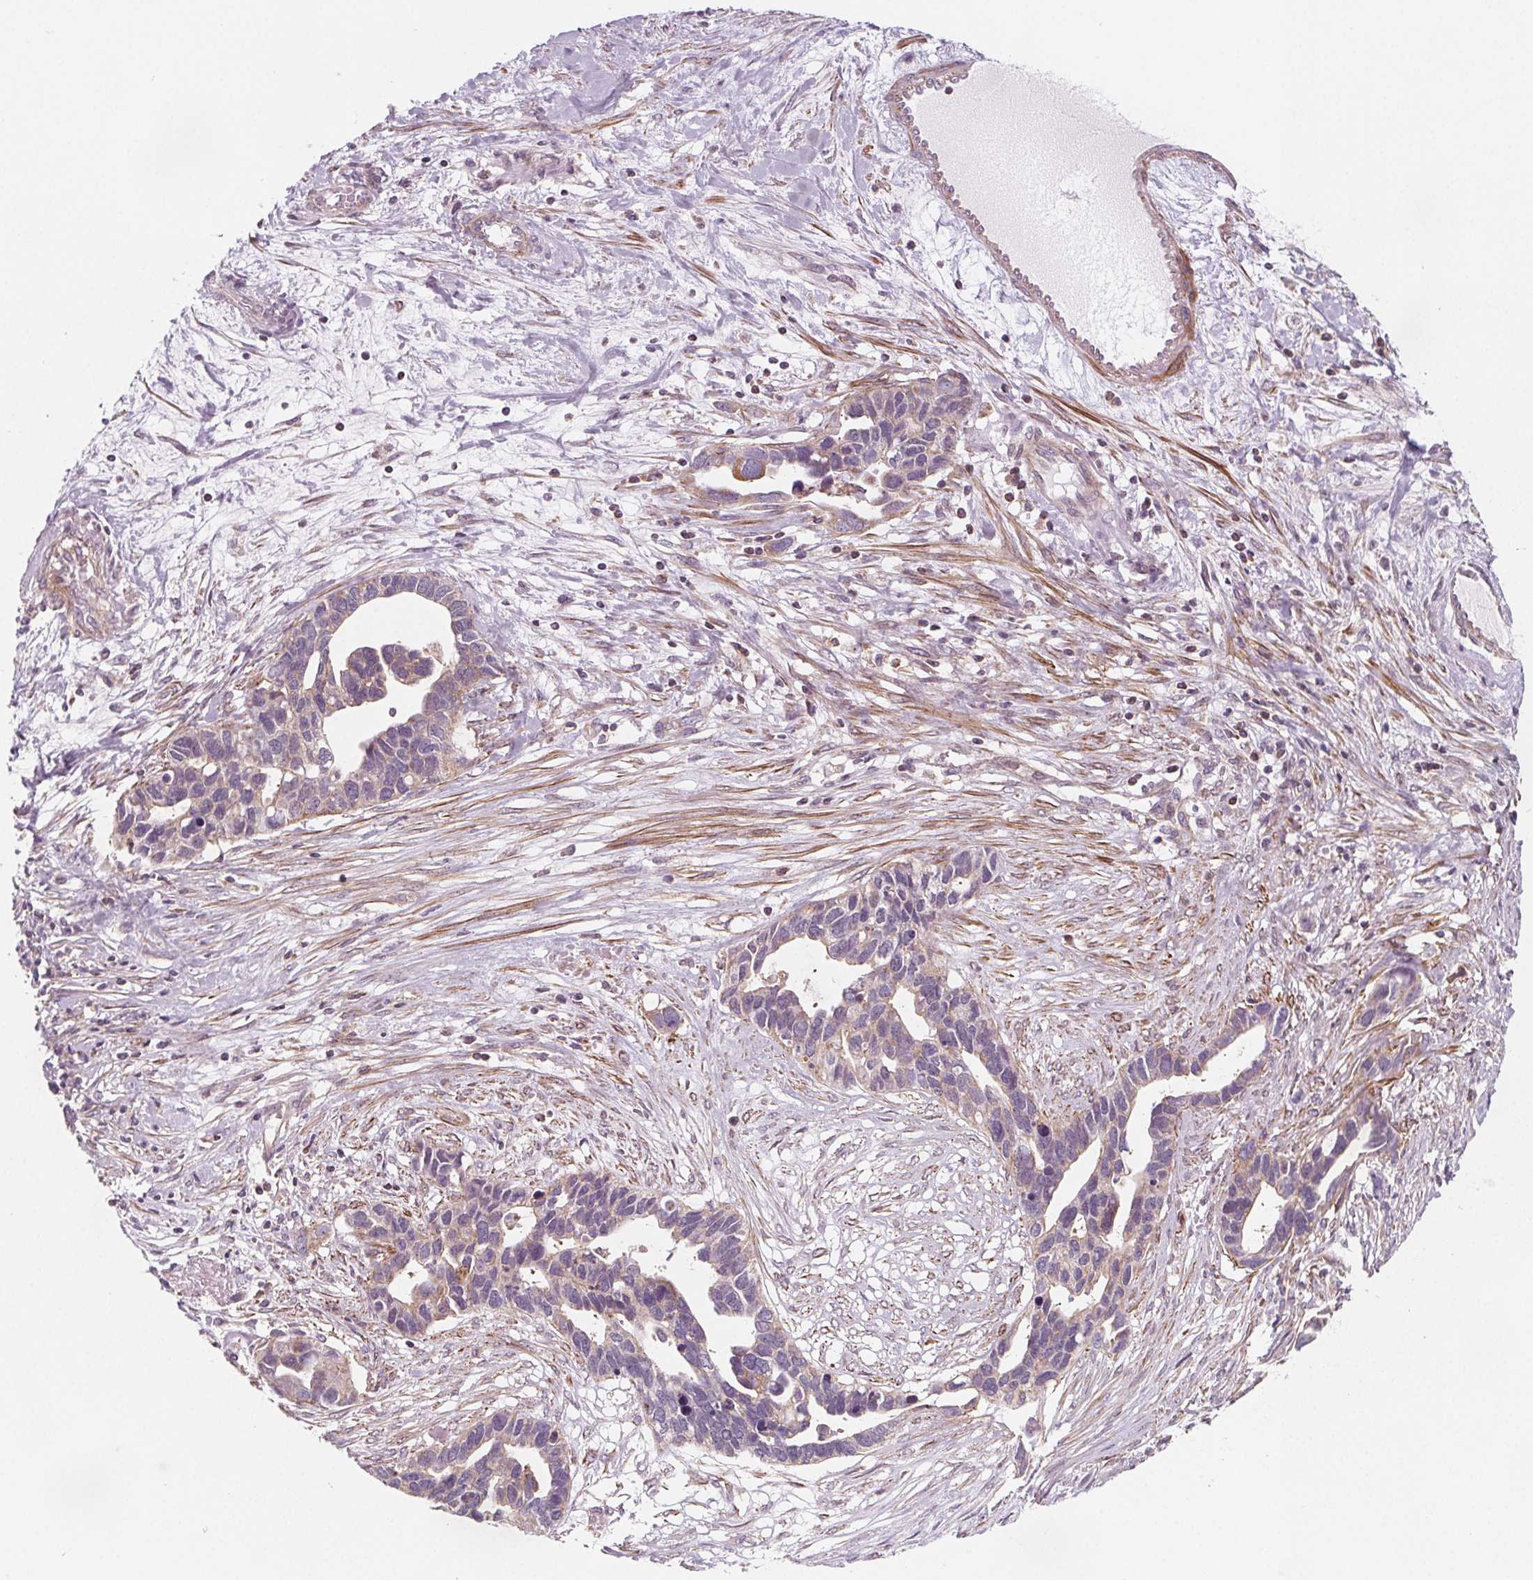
{"staining": {"intensity": "weak", "quantity": "<25%", "location": "cytoplasmic/membranous"}, "tissue": "ovarian cancer", "cell_type": "Tumor cells", "image_type": "cancer", "snomed": [{"axis": "morphology", "description": "Cystadenocarcinoma, serous, NOS"}, {"axis": "topography", "description": "Ovary"}], "caption": "The histopathology image shows no staining of tumor cells in ovarian cancer.", "gene": "ADAM33", "patient": {"sex": "female", "age": 54}}